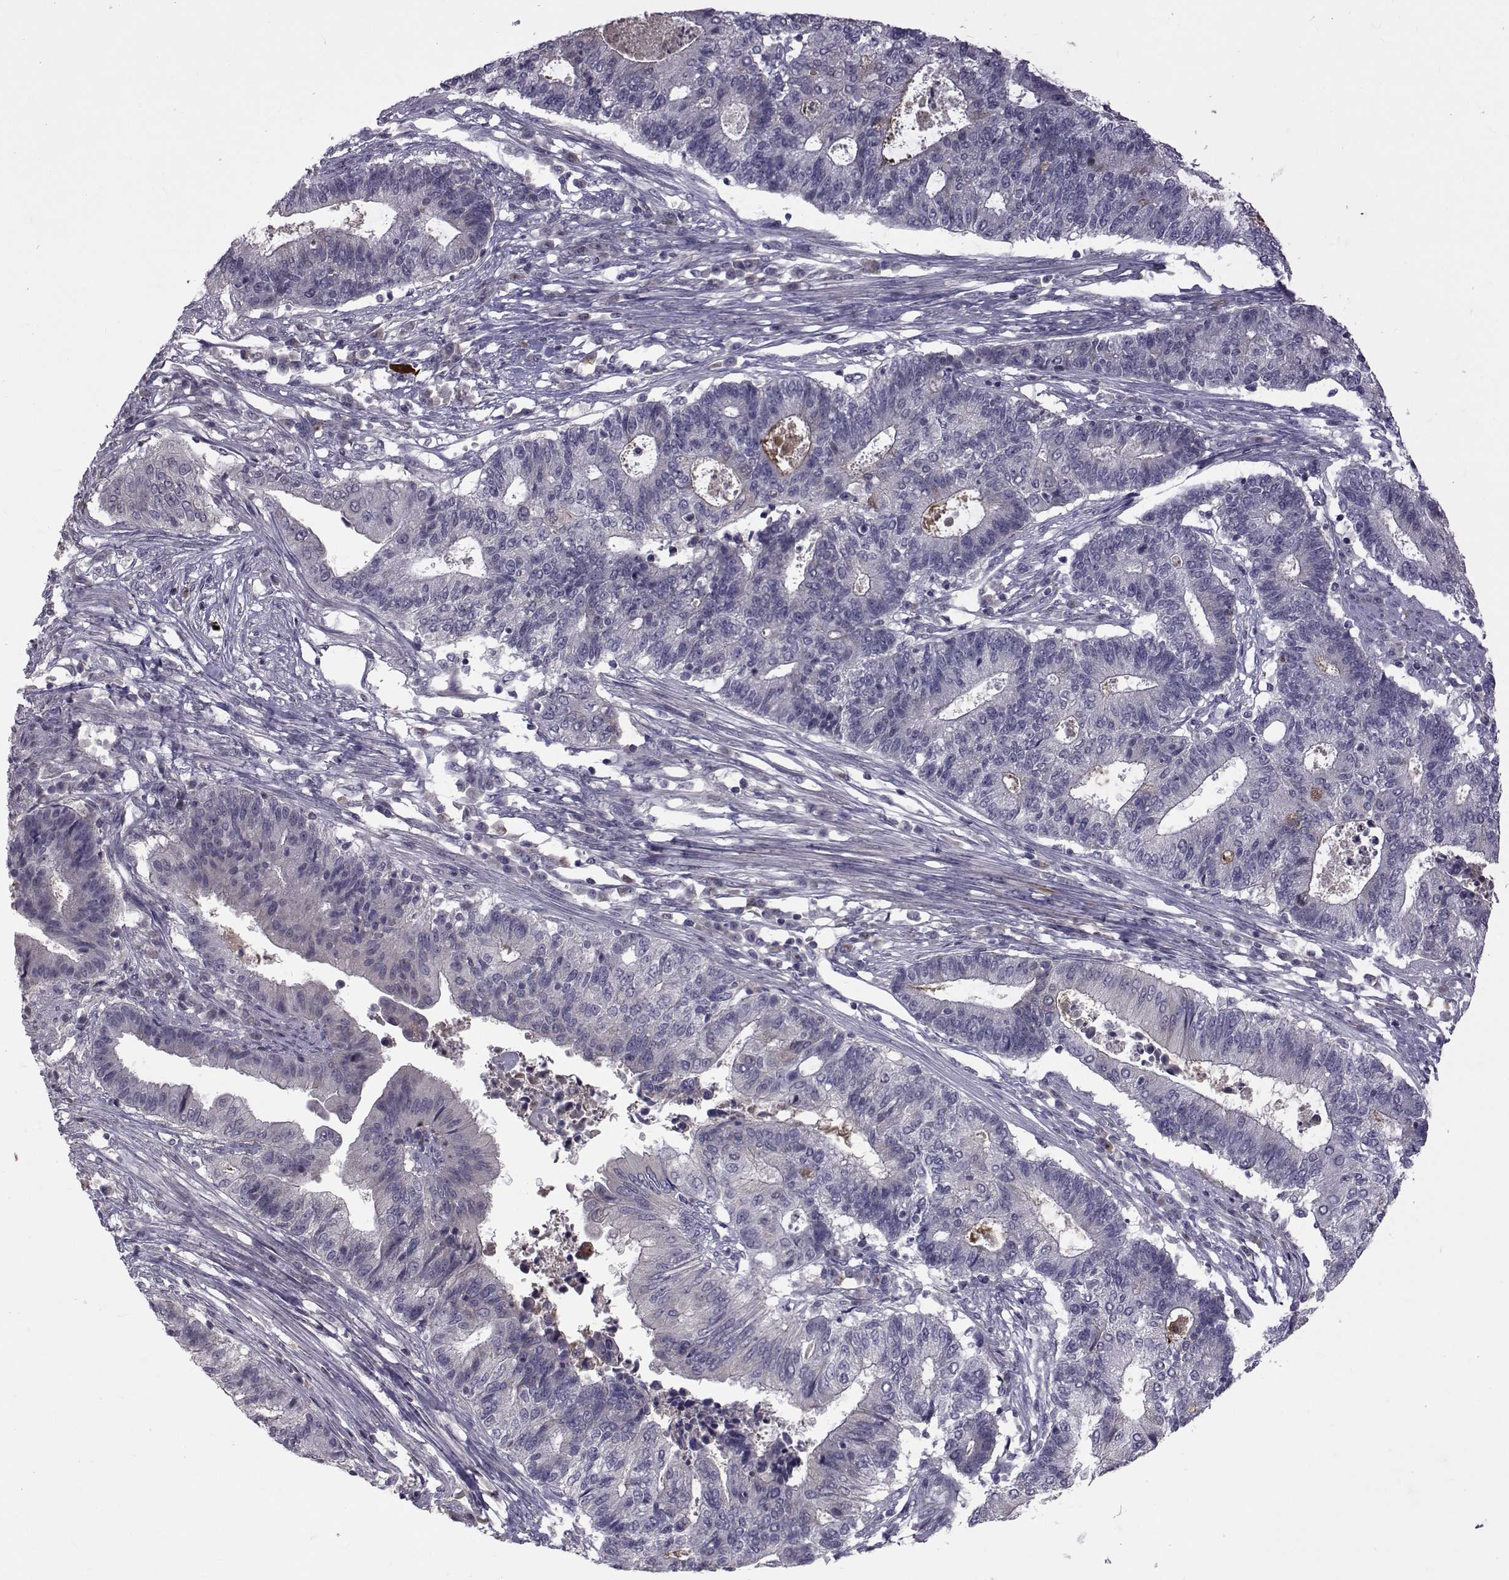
{"staining": {"intensity": "negative", "quantity": "none", "location": "none"}, "tissue": "endometrial cancer", "cell_type": "Tumor cells", "image_type": "cancer", "snomed": [{"axis": "morphology", "description": "Adenocarcinoma, NOS"}, {"axis": "topography", "description": "Uterus"}, {"axis": "topography", "description": "Endometrium"}], "caption": "A micrograph of human adenocarcinoma (endometrial) is negative for staining in tumor cells.", "gene": "TNFRSF11B", "patient": {"sex": "female", "age": 54}}